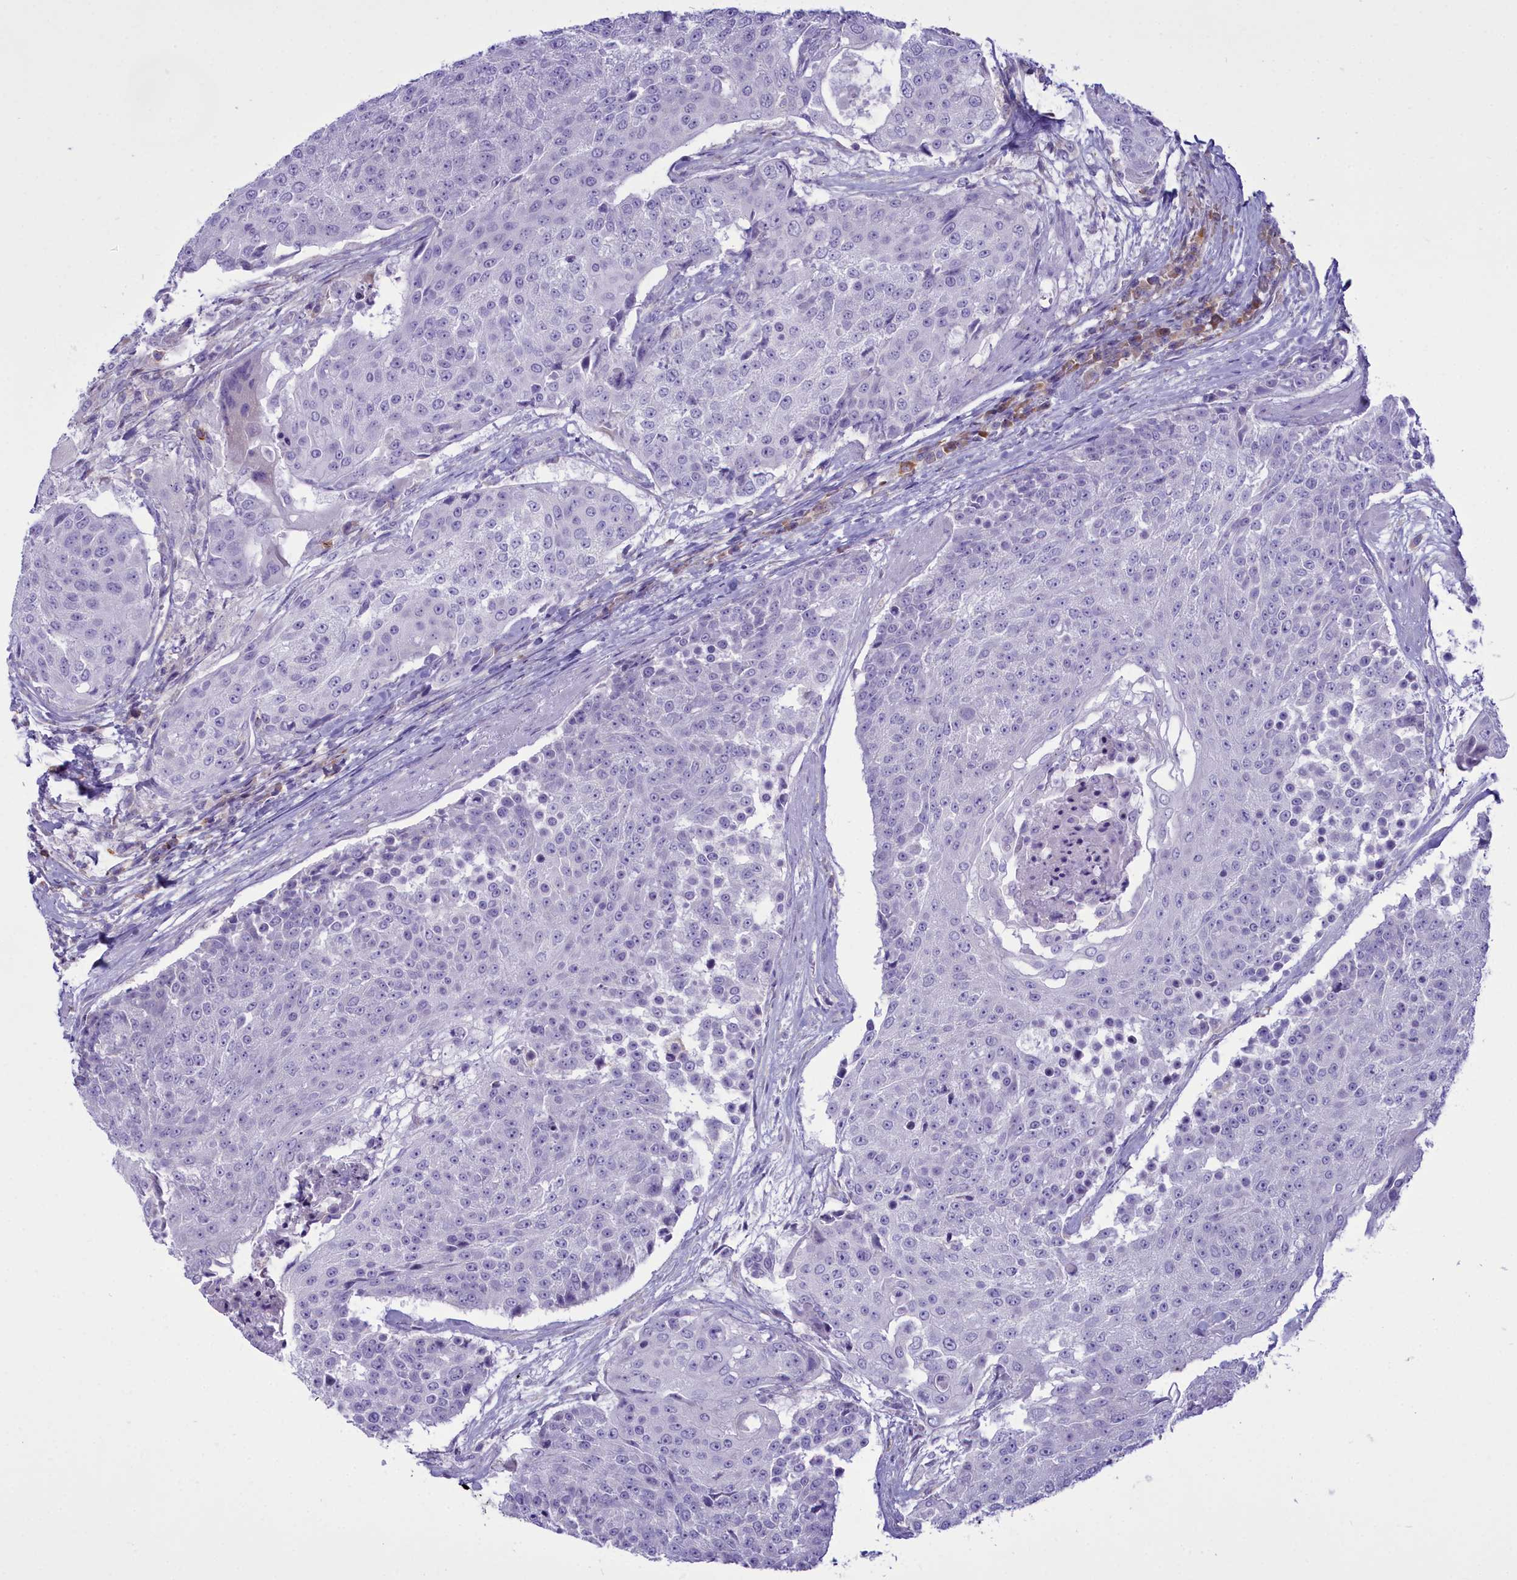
{"staining": {"intensity": "negative", "quantity": "none", "location": "none"}, "tissue": "urothelial cancer", "cell_type": "Tumor cells", "image_type": "cancer", "snomed": [{"axis": "morphology", "description": "Urothelial carcinoma, High grade"}, {"axis": "topography", "description": "Urinary bladder"}], "caption": "IHC of urothelial cancer exhibits no staining in tumor cells.", "gene": "CD5", "patient": {"sex": "female", "age": 63}}